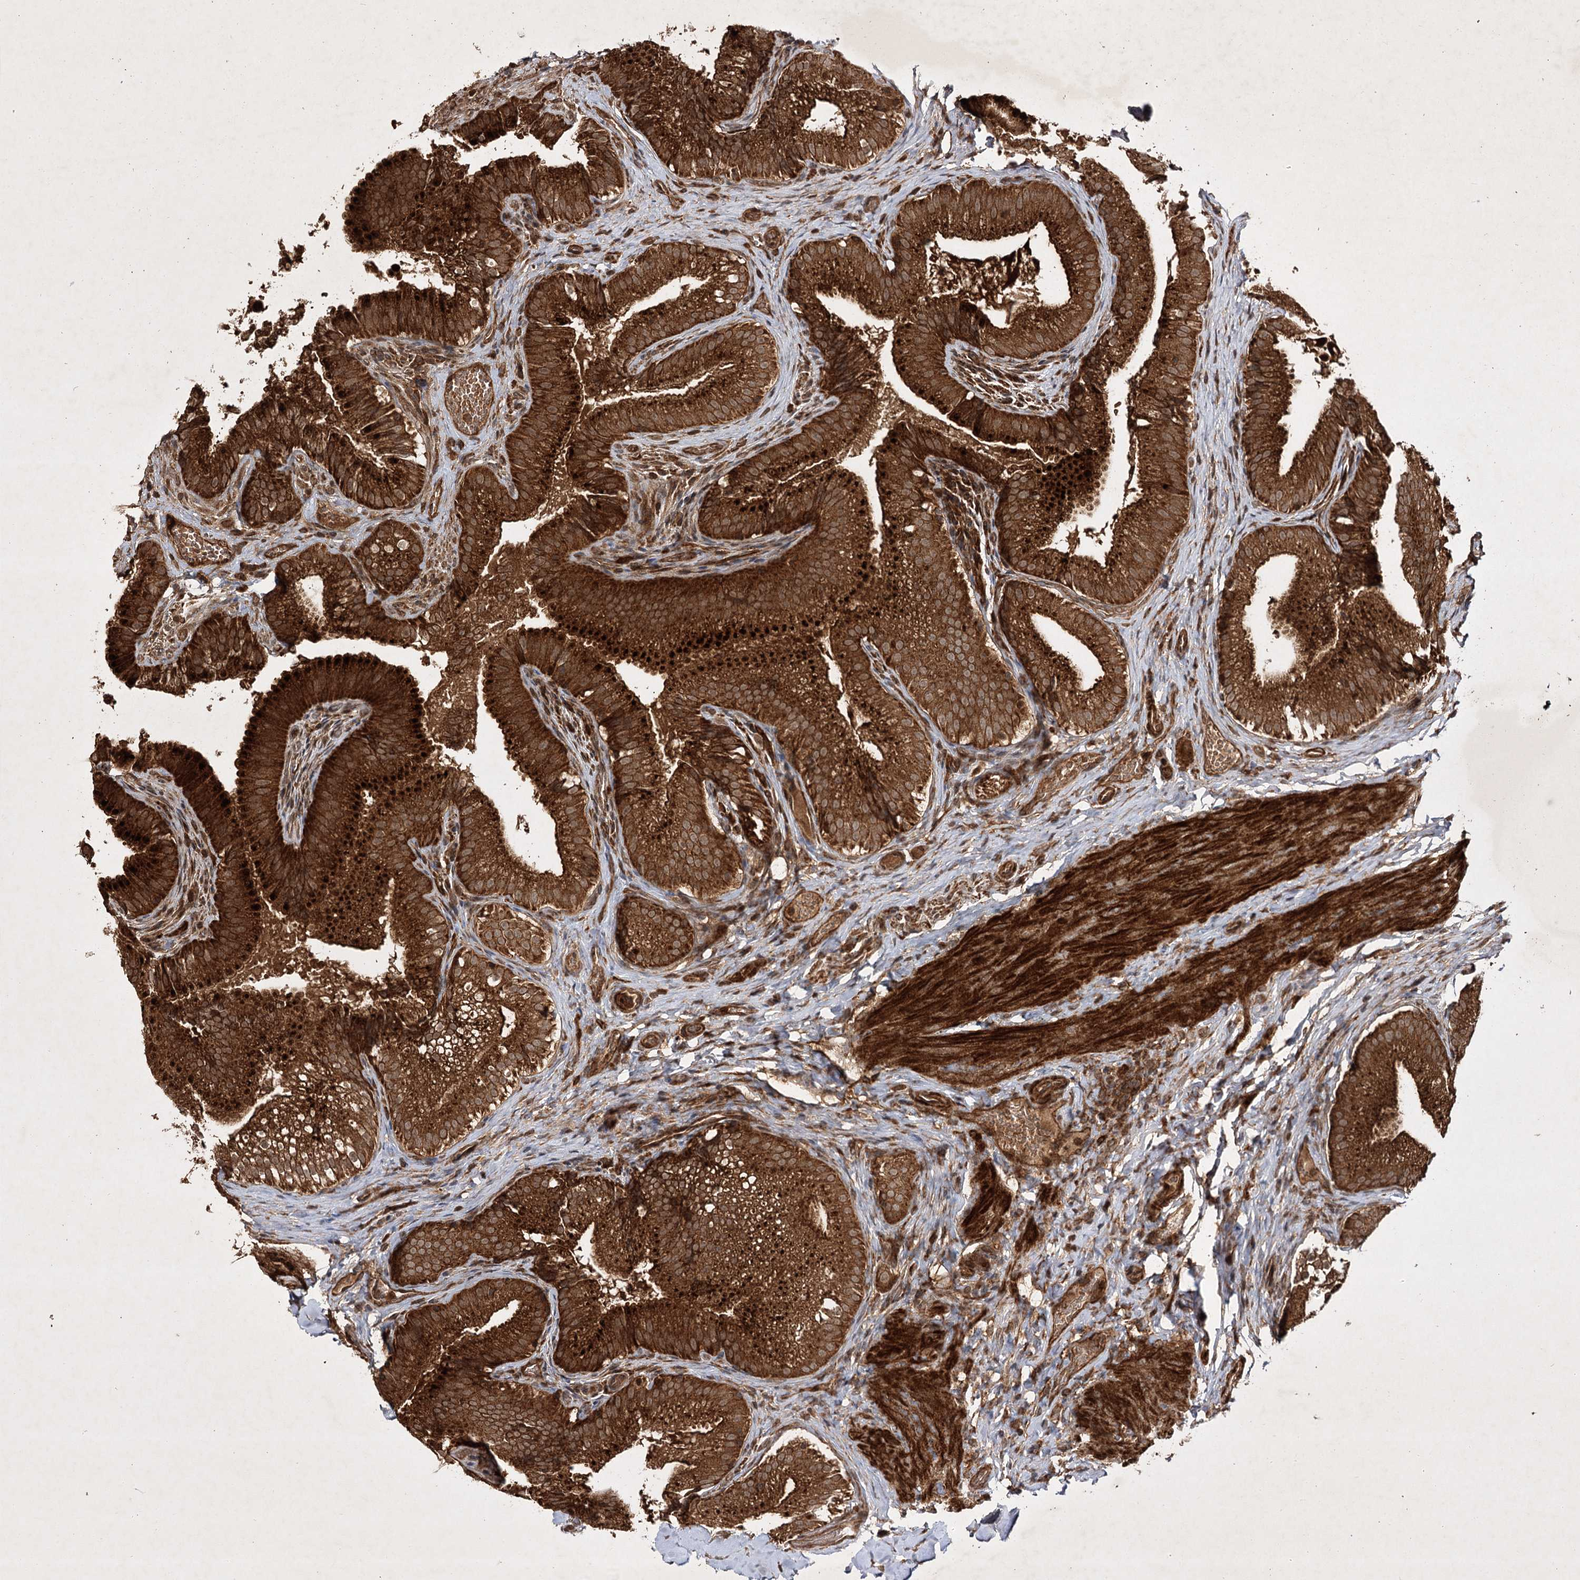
{"staining": {"intensity": "strong", "quantity": ">75%", "location": "cytoplasmic/membranous"}, "tissue": "gallbladder", "cell_type": "Glandular cells", "image_type": "normal", "snomed": [{"axis": "morphology", "description": "Normal tissue, NOS"}, {"axis": "topography", "description": "Gallbladder"}], "caption": "Immunohistochemistry (IHC) photomicrograph of benign human gallbladder stained for a protein (brown), which reveals high levels of strong cytoplasmic/membranous staining in approximately >75% of glandular cells.", "gene": "DNAJC13", "patient": {"sex": "female", "age": 30}}